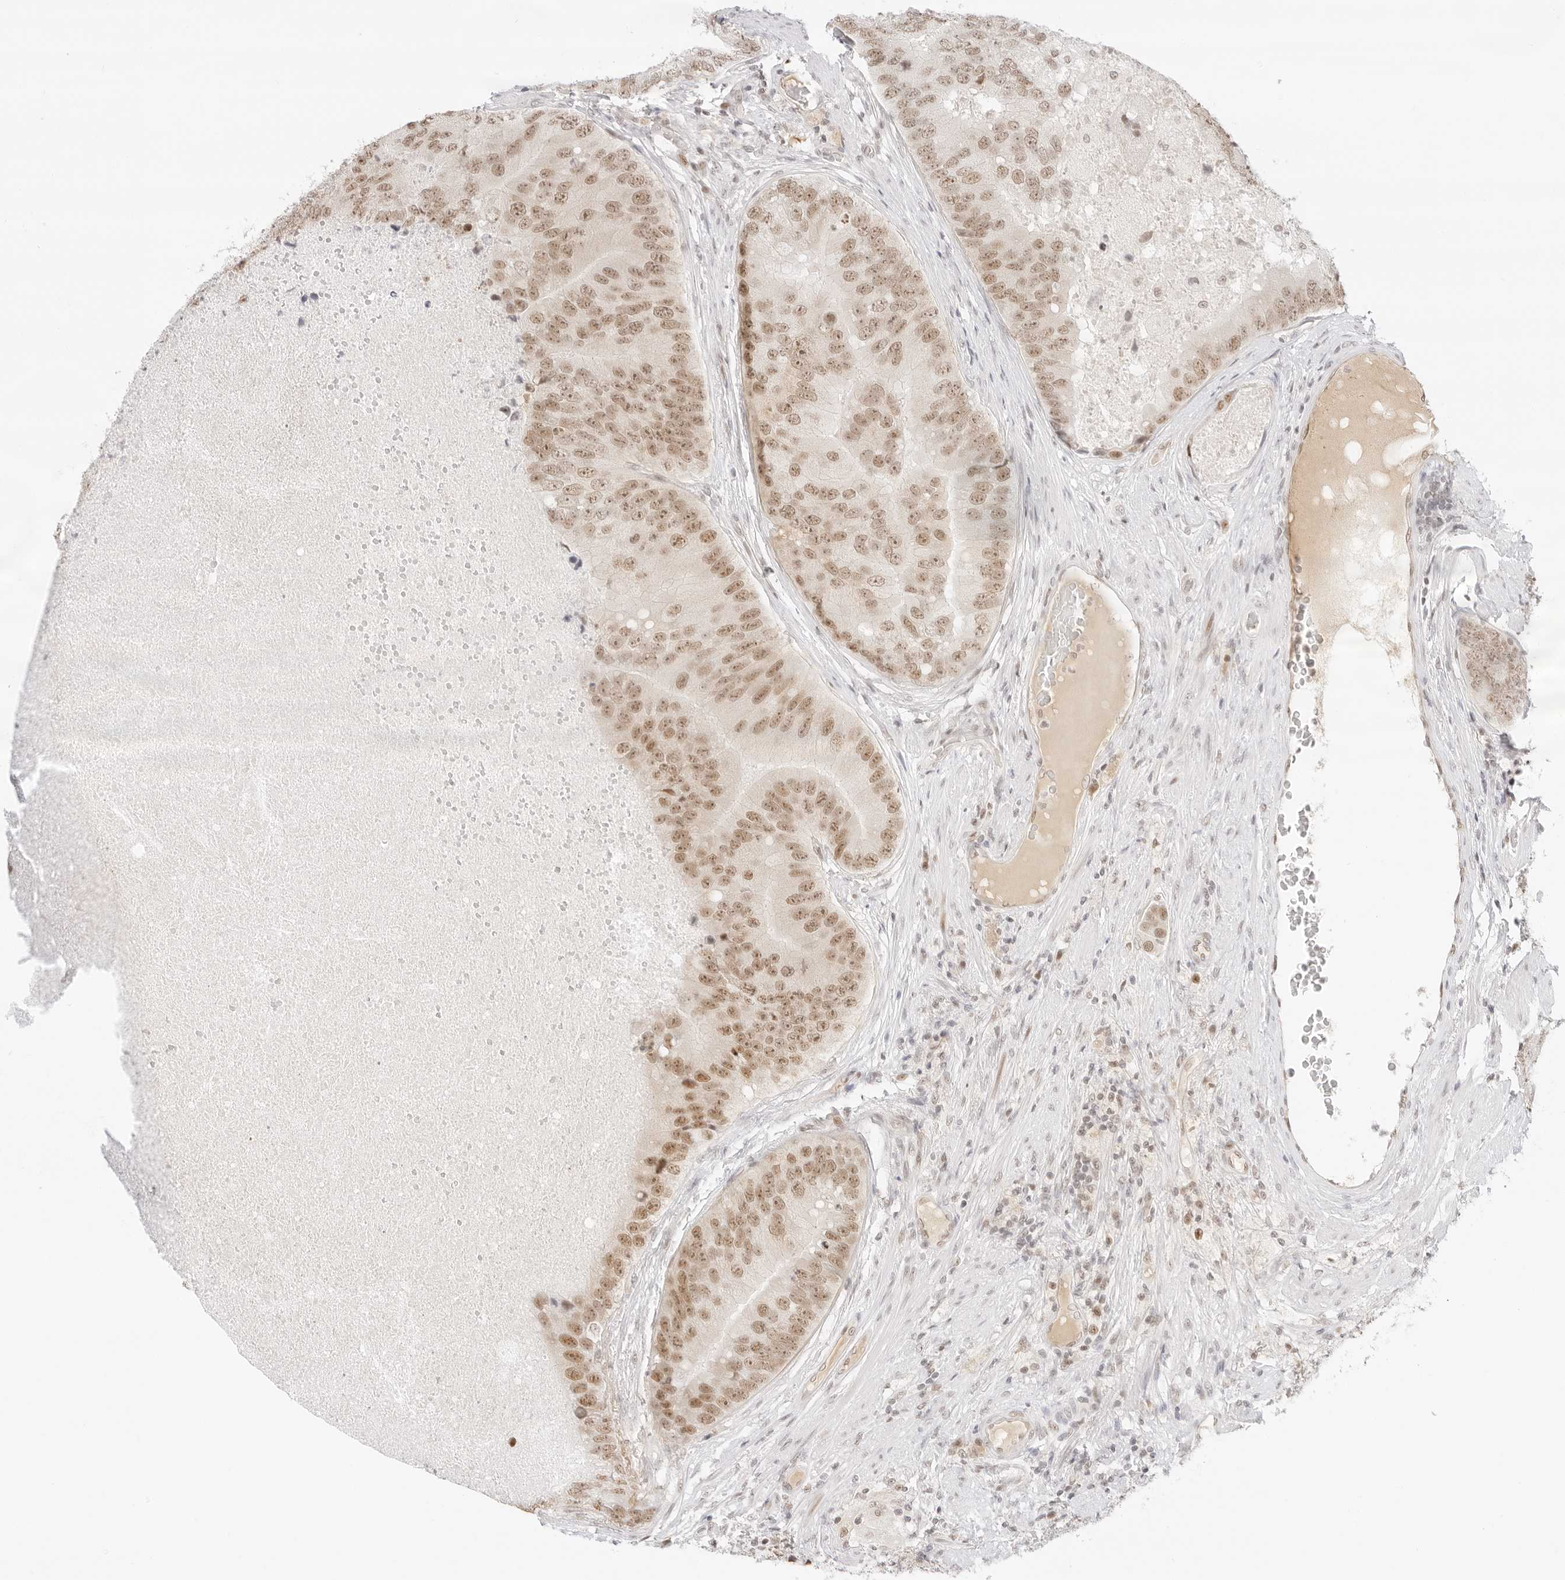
{"staining": {"intensity": "moderate", "quantity": ">75%", "location": "nuclear"}, "tissue": "prostate cancer", "cell_type": "Tumor cells", "image_type": "cancer", "snomed": [{"axis": "morphology", "description": "Adenocarcinoma, High grade"}, {"axis": "topography", "description": "Prostate"}], "caption": "Immunohistochemistry (IHC) photomicrograph of prostate cancer (high-grade adenocarcinoma) stained for a protein (brown), which shows medium levels of moderate nuclear expression in about >75% of tumor cells.", "gene": "ITGA6", "patient": {"sex": "male", "age": 70}}